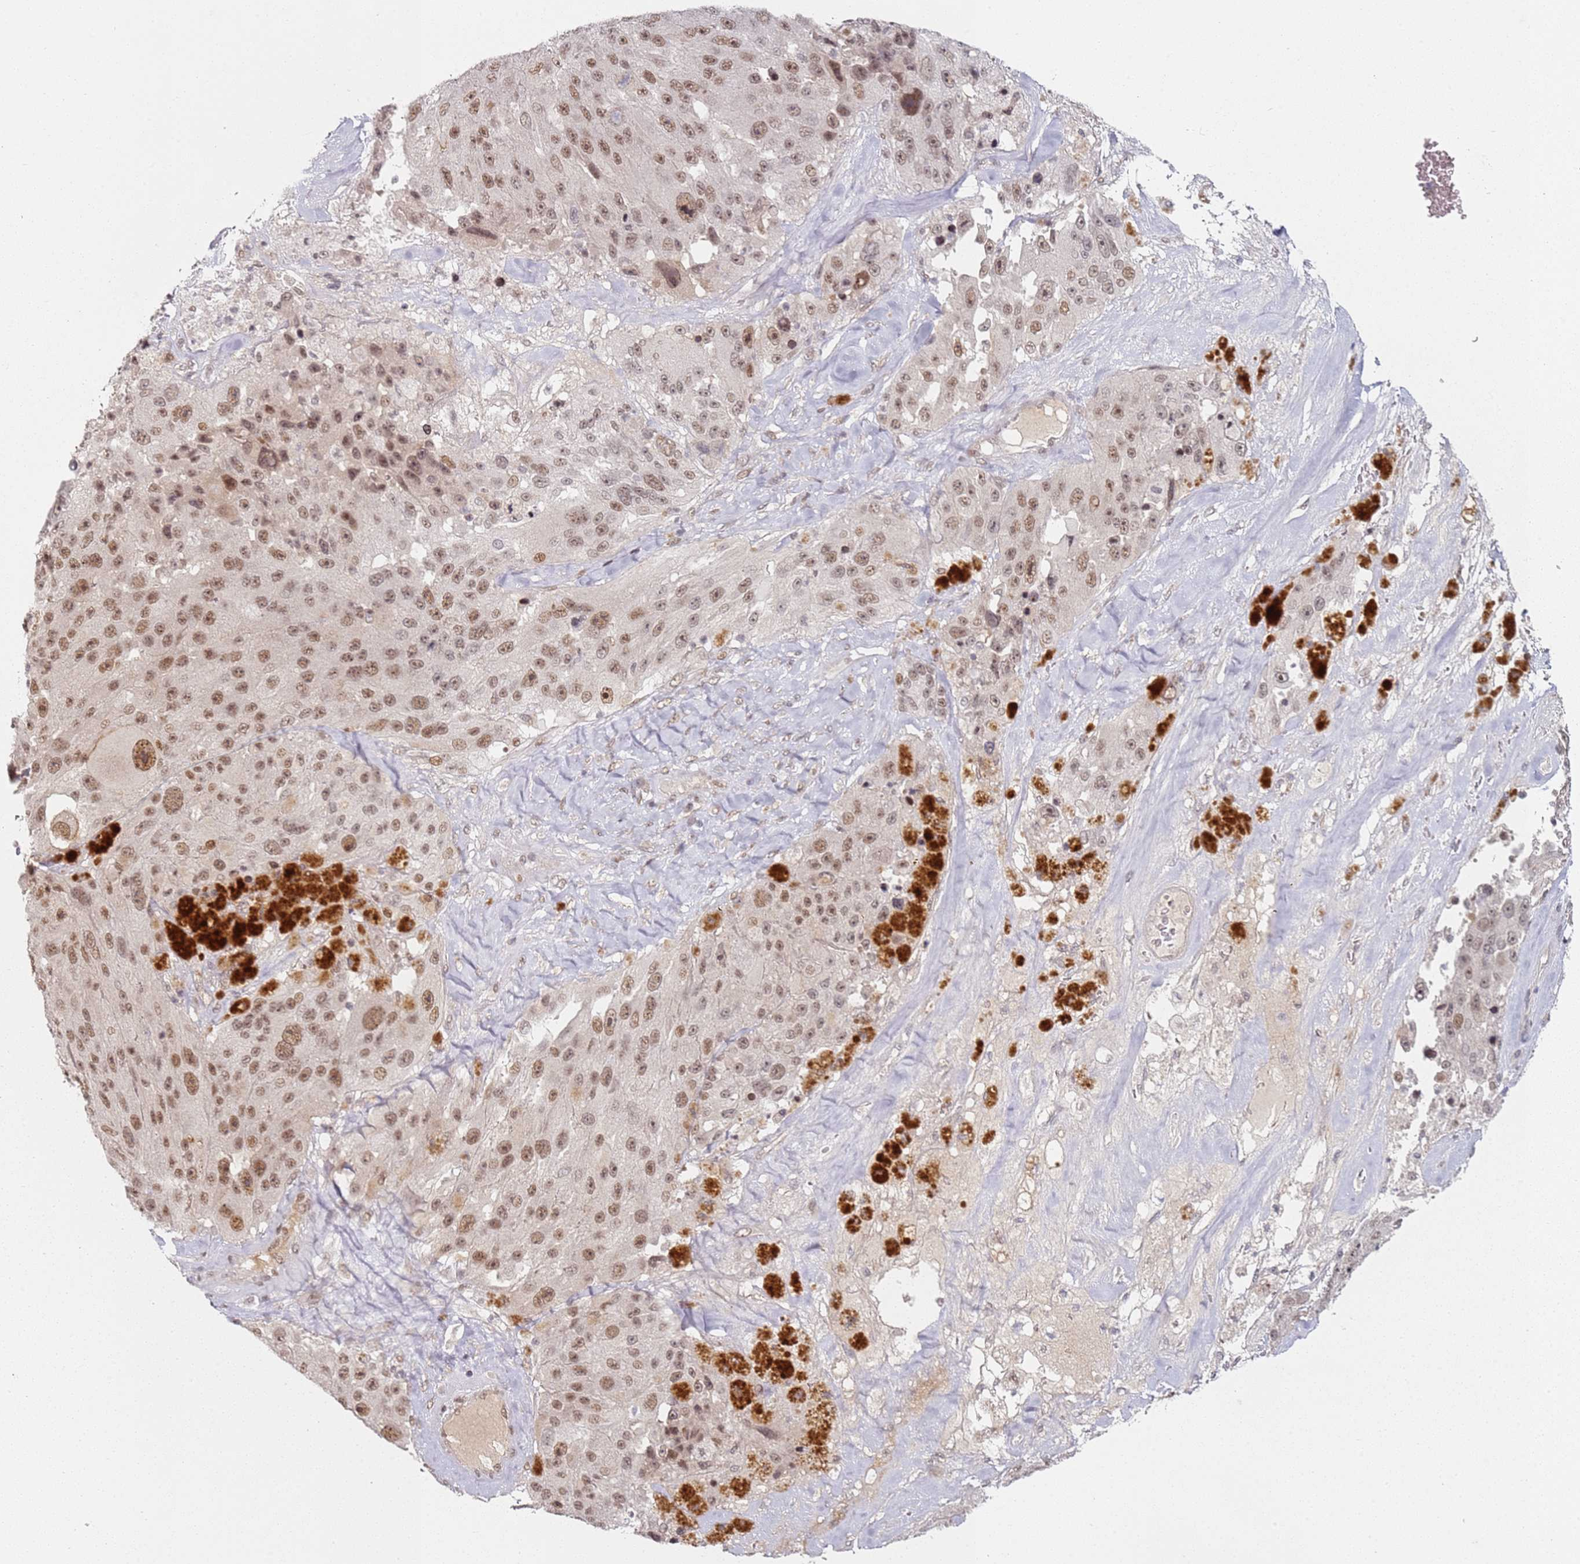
{"staining": {"intensity": "moderate", "quantity": ">75%", "location": "nuclear"}, "tissue": "melanoma", "cell_type": "Tumor cells", "image_type": "cancer", "snomed": [{"axis": "morphology", "description": "Malignant melanoma, Metastatic site"}, {"axis": "topography", "description": "Lymph node"}], "caption": "Immunohistochemical staining of melanoma displays moderate nuclear protein positivity in about >75% of tumor cells. (DAB (3,3'-diaminobenzidine) IHC with brightfield microscopy, high magnification).", "gene": "ATF6B", "patient": {"sex": "male", "age": 62}}